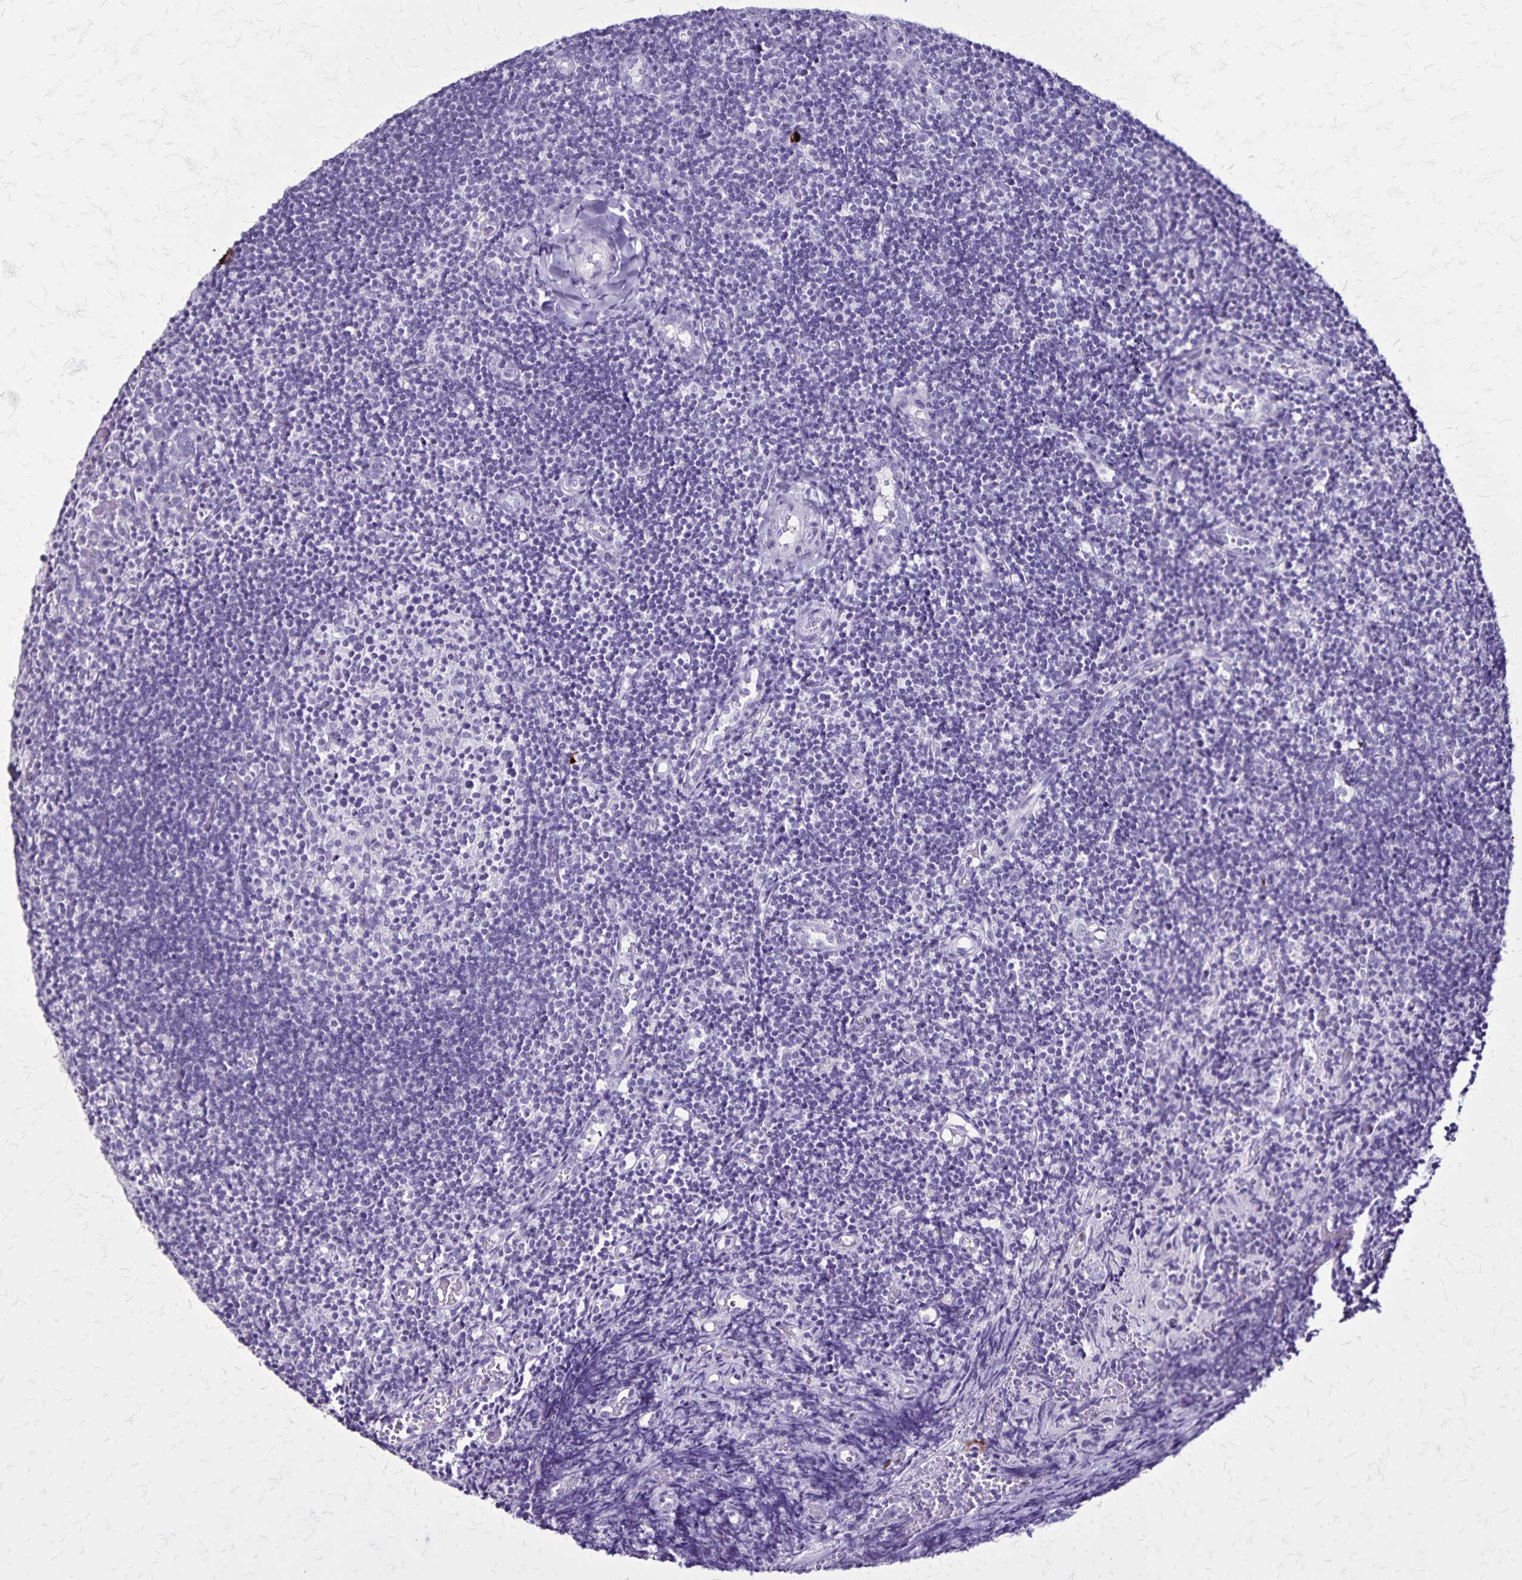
{"staining": {"intensity": "negative", "quantity": "none", "location": "none"}, "tissue": "tonsil", "cell_type": "Germinal center cells", "image_type": "normal", "snomed": [{"axis": "morphology", "description": "Normal tissue, NOS"}, {"axis": "topography", "description": "Tonsil"}], "caption": "A high-resolution micrograph shows IHC staining of unremarkable tonsil, which demonstrates no significant staining in germinal center cells.", "gene": "KRT2", "patient": {"sex": "female", "age": 10}}